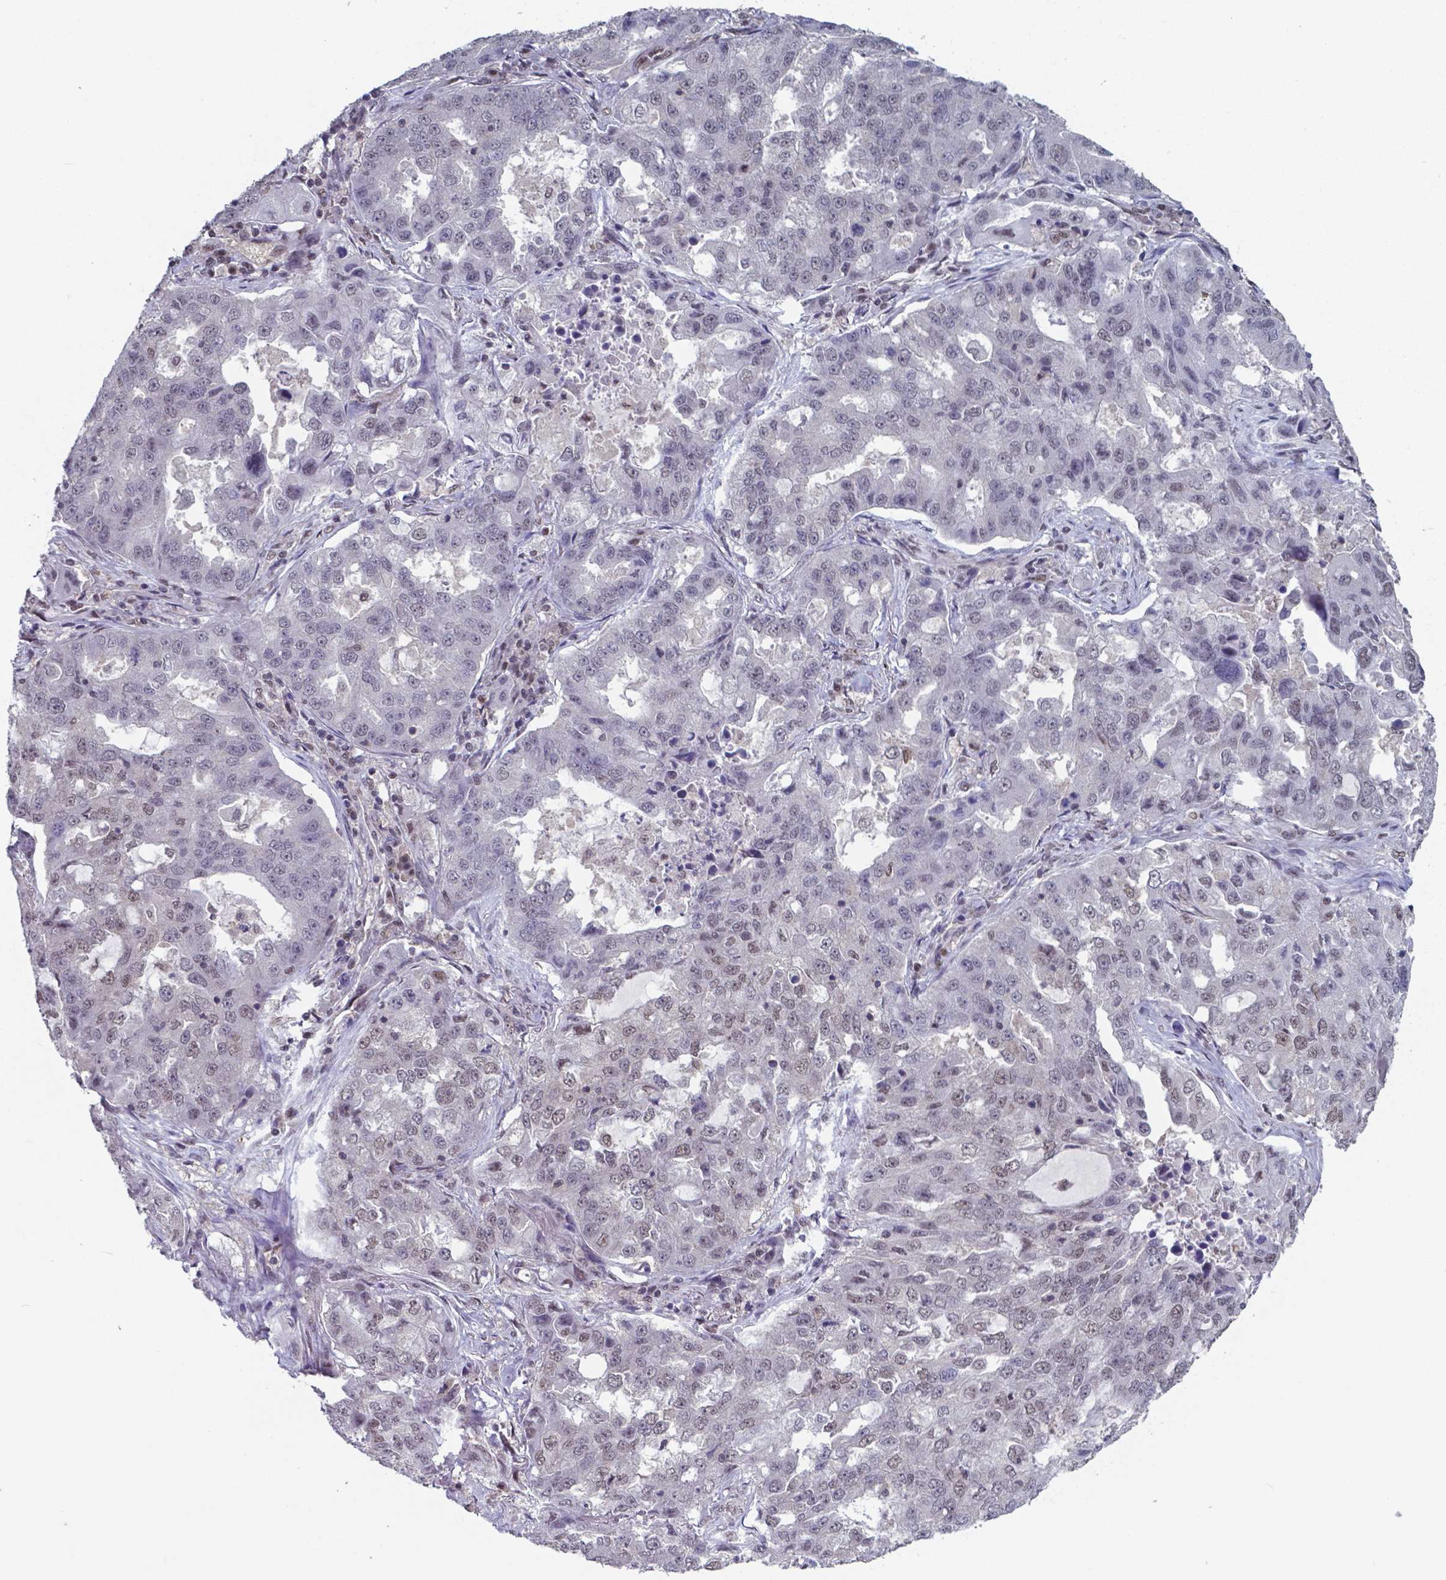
{"staining": {"intensity": "weak", "quantity": "<25%", "location": "nuclear"}, "tissue": "lung cancer", "cell_type": "Tumor cells", "image_type": "cancer", "snomed": [{"axis": "morphology", "description": "Adenocarcinoma, NOS"}, {"axis": "topography", "description": "Lung"}], "caption": "Lung cancer (adenocarcinoma) stained for a protein using immunohistochemistry shows no staining tumor cells.", "gene": "UBA1", "patient": {"sex": "female", "age": 61}}